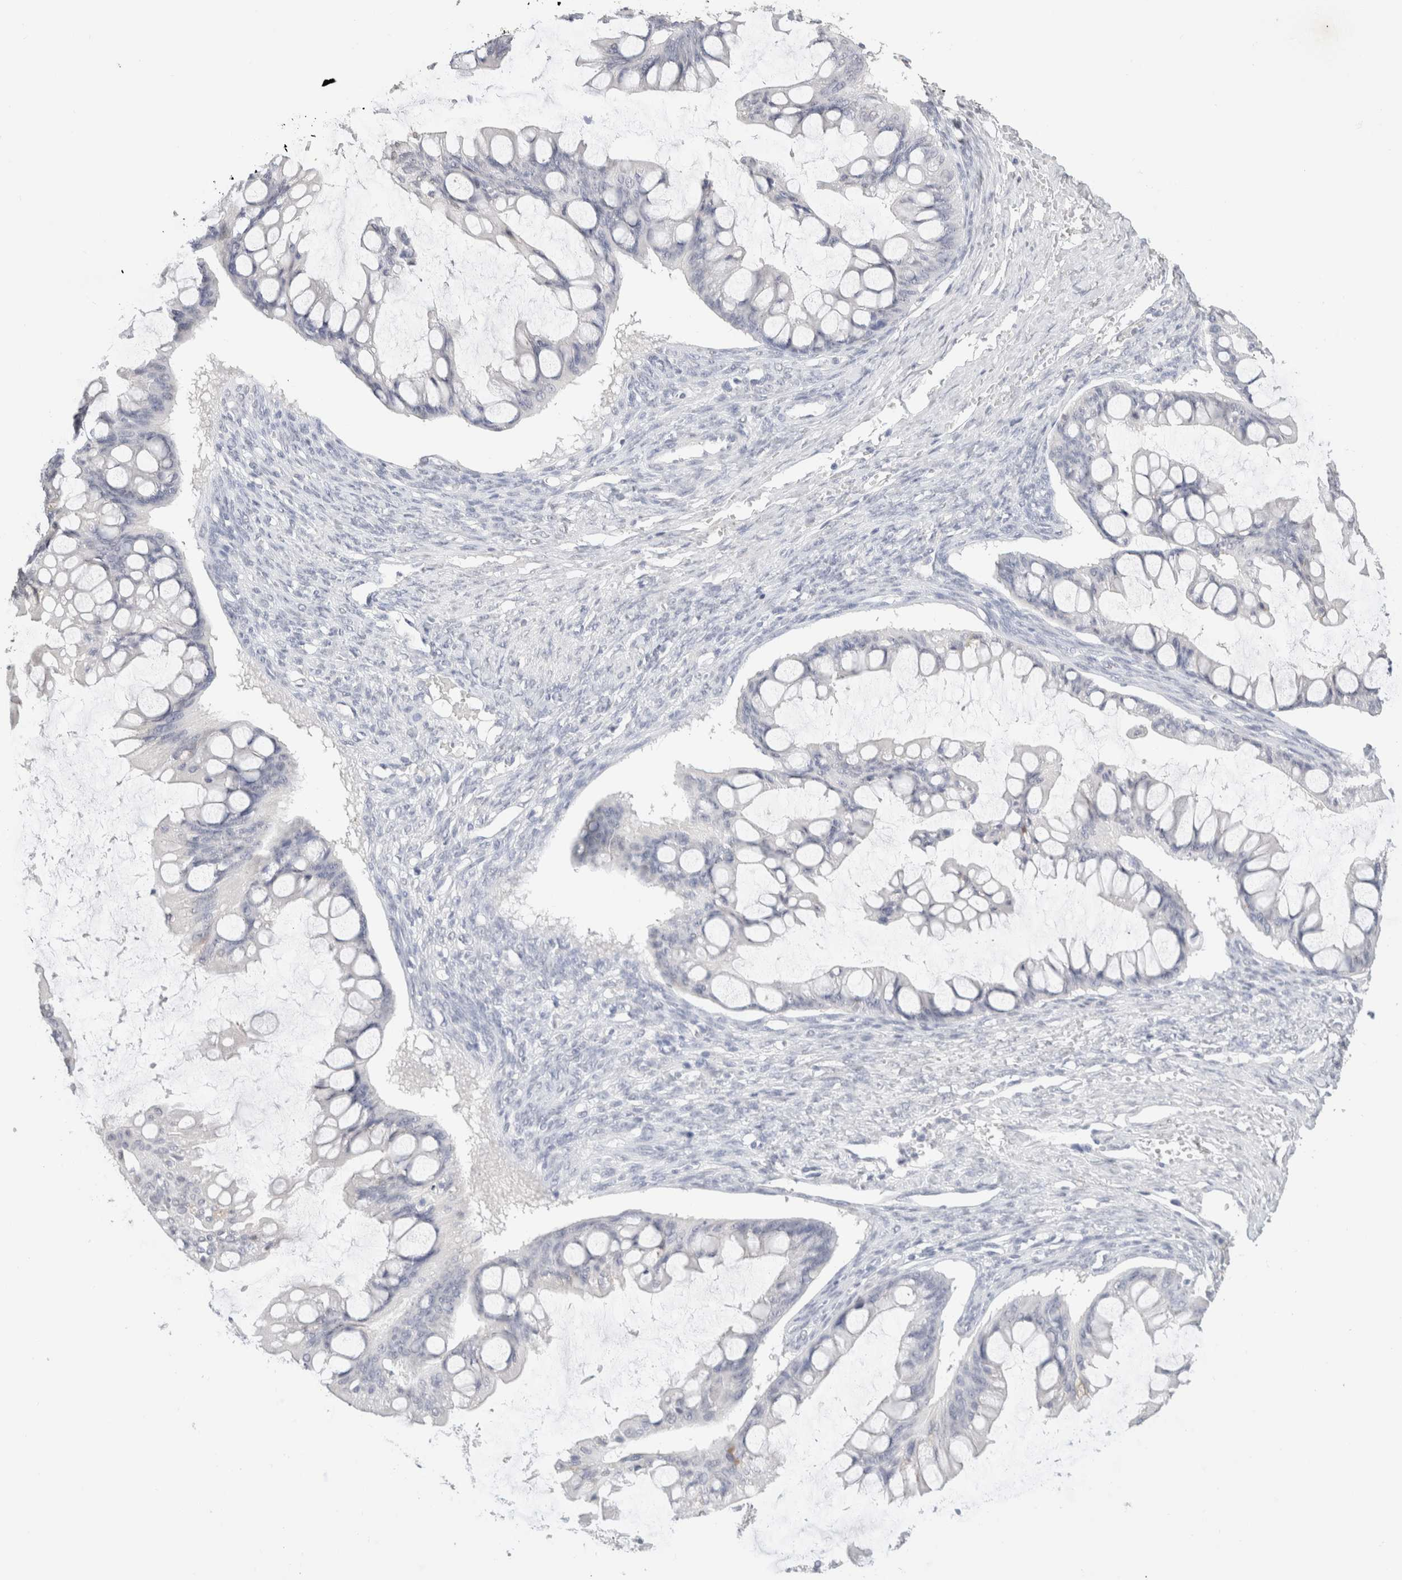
{"staining": {"intensity": "negative", "quantity": "none", "location": "none"}, "tissue": "ovarian cancer", "cell_type": "Tumor cells", "image_type": "cancer", "snomed": [{"axis": "morphology", "description": "Cystadenocarcinoma, mucinous, NOS"}, {"axis": "topography", "description": "Ovary"}], "caption": "Tumor cells show no significant protein staining in ovarian mucinous cystadenocarcinoma. (DAB (3,3'-diaminobenzidine) IHC, high magnification).", "gene": "CD80", "patient": {"sex": "female", "age": 73}}